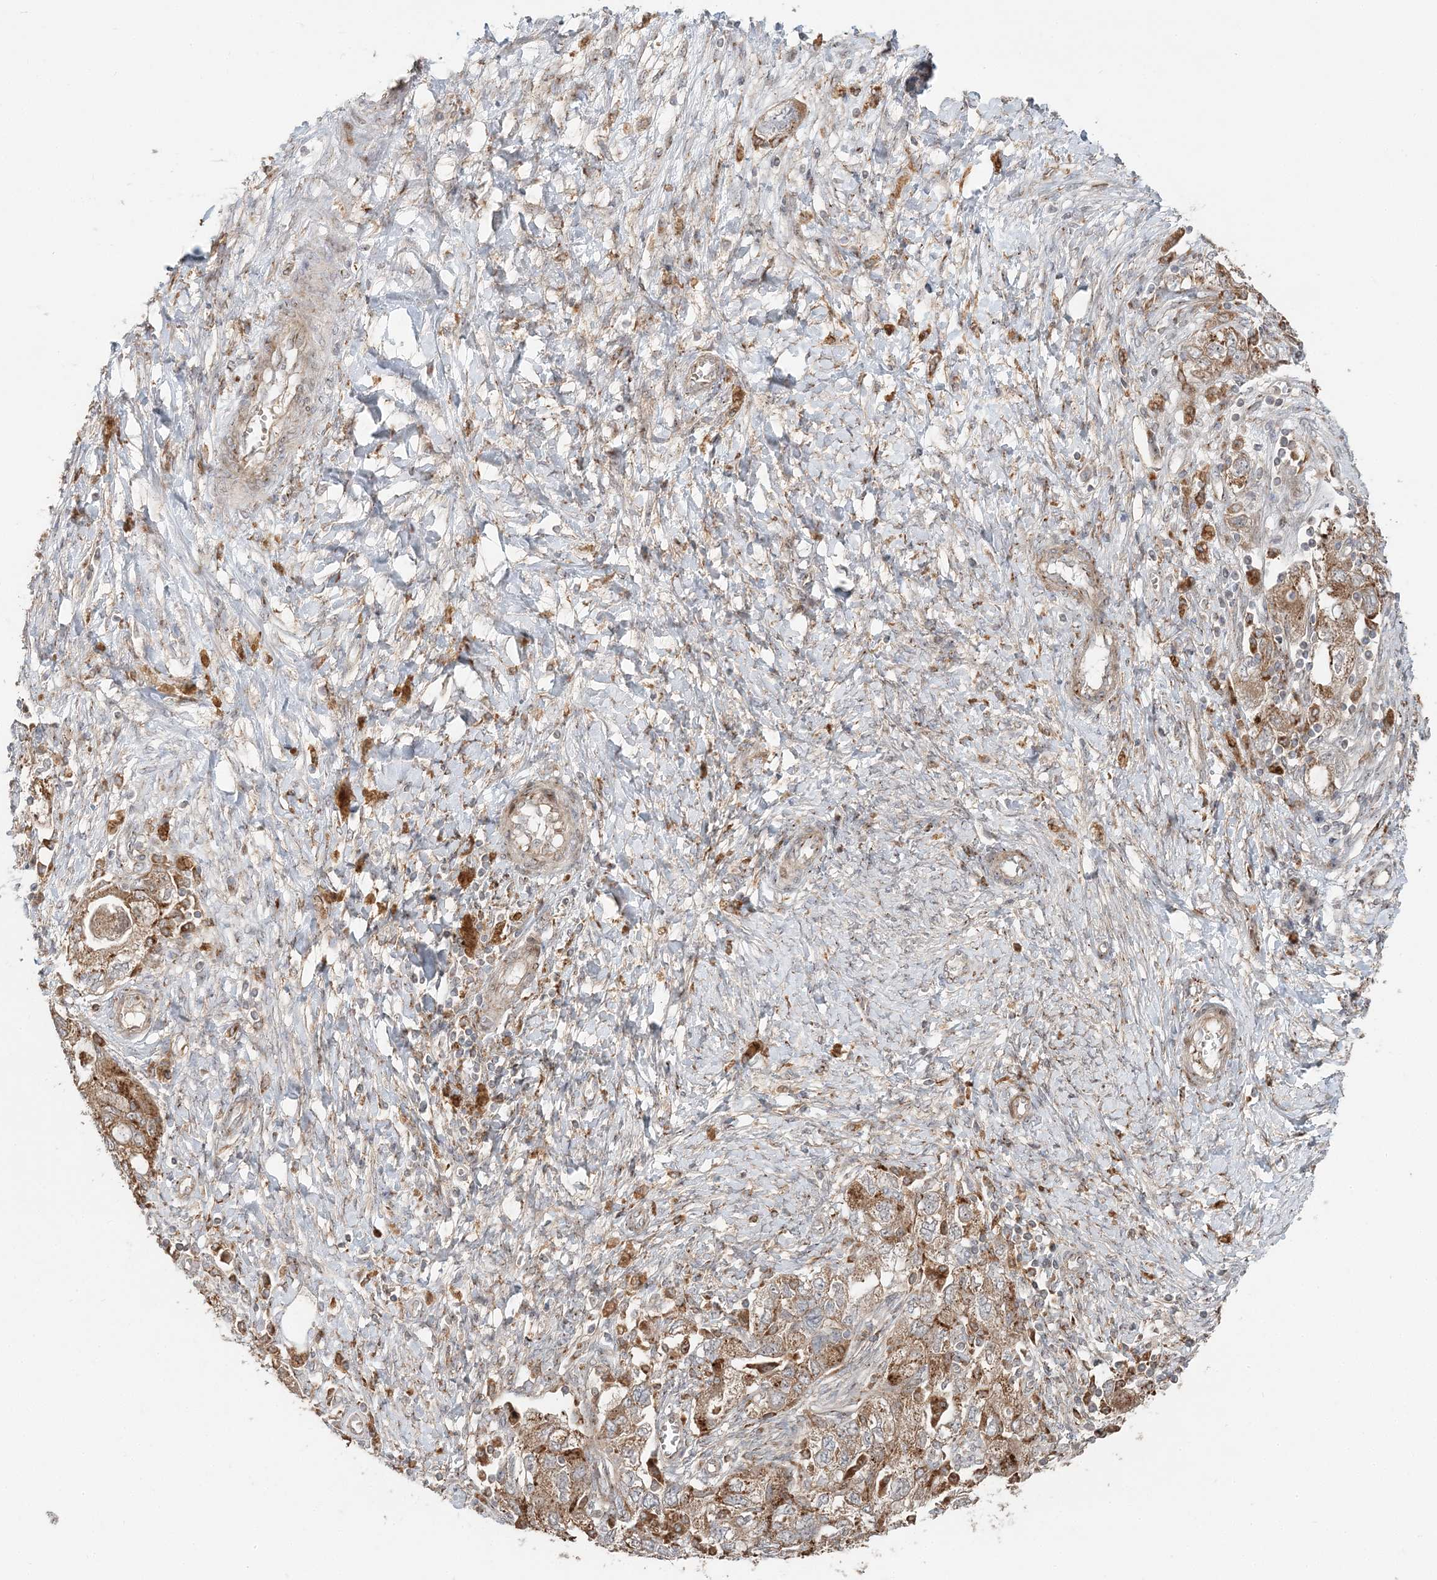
{"staining": {"intensity": "moderate", "quantity": ">75%", "location": "cytoplasmic/membranous"}, "tissue": "ovarian cancer", "cell_type": "Tumor cells", "image_type": "cancer", "snomed": [{"axis": "morphology", "description": "Carcinoma, NOS"}, {"axis": "morphology", "description": "Cystadenocarcinoma, serous, NOS"}, {"axis": "topography", "description": "Ovary"}], "caption": "A micrograph of serous cystadenocarcinoma (ovarian) stained for a protein exhibits moderate cytoplasmic/membranous brown staining in tumor cells.", "gene": "ABCC3", "patient": {"sex": "female", "age": 69}}